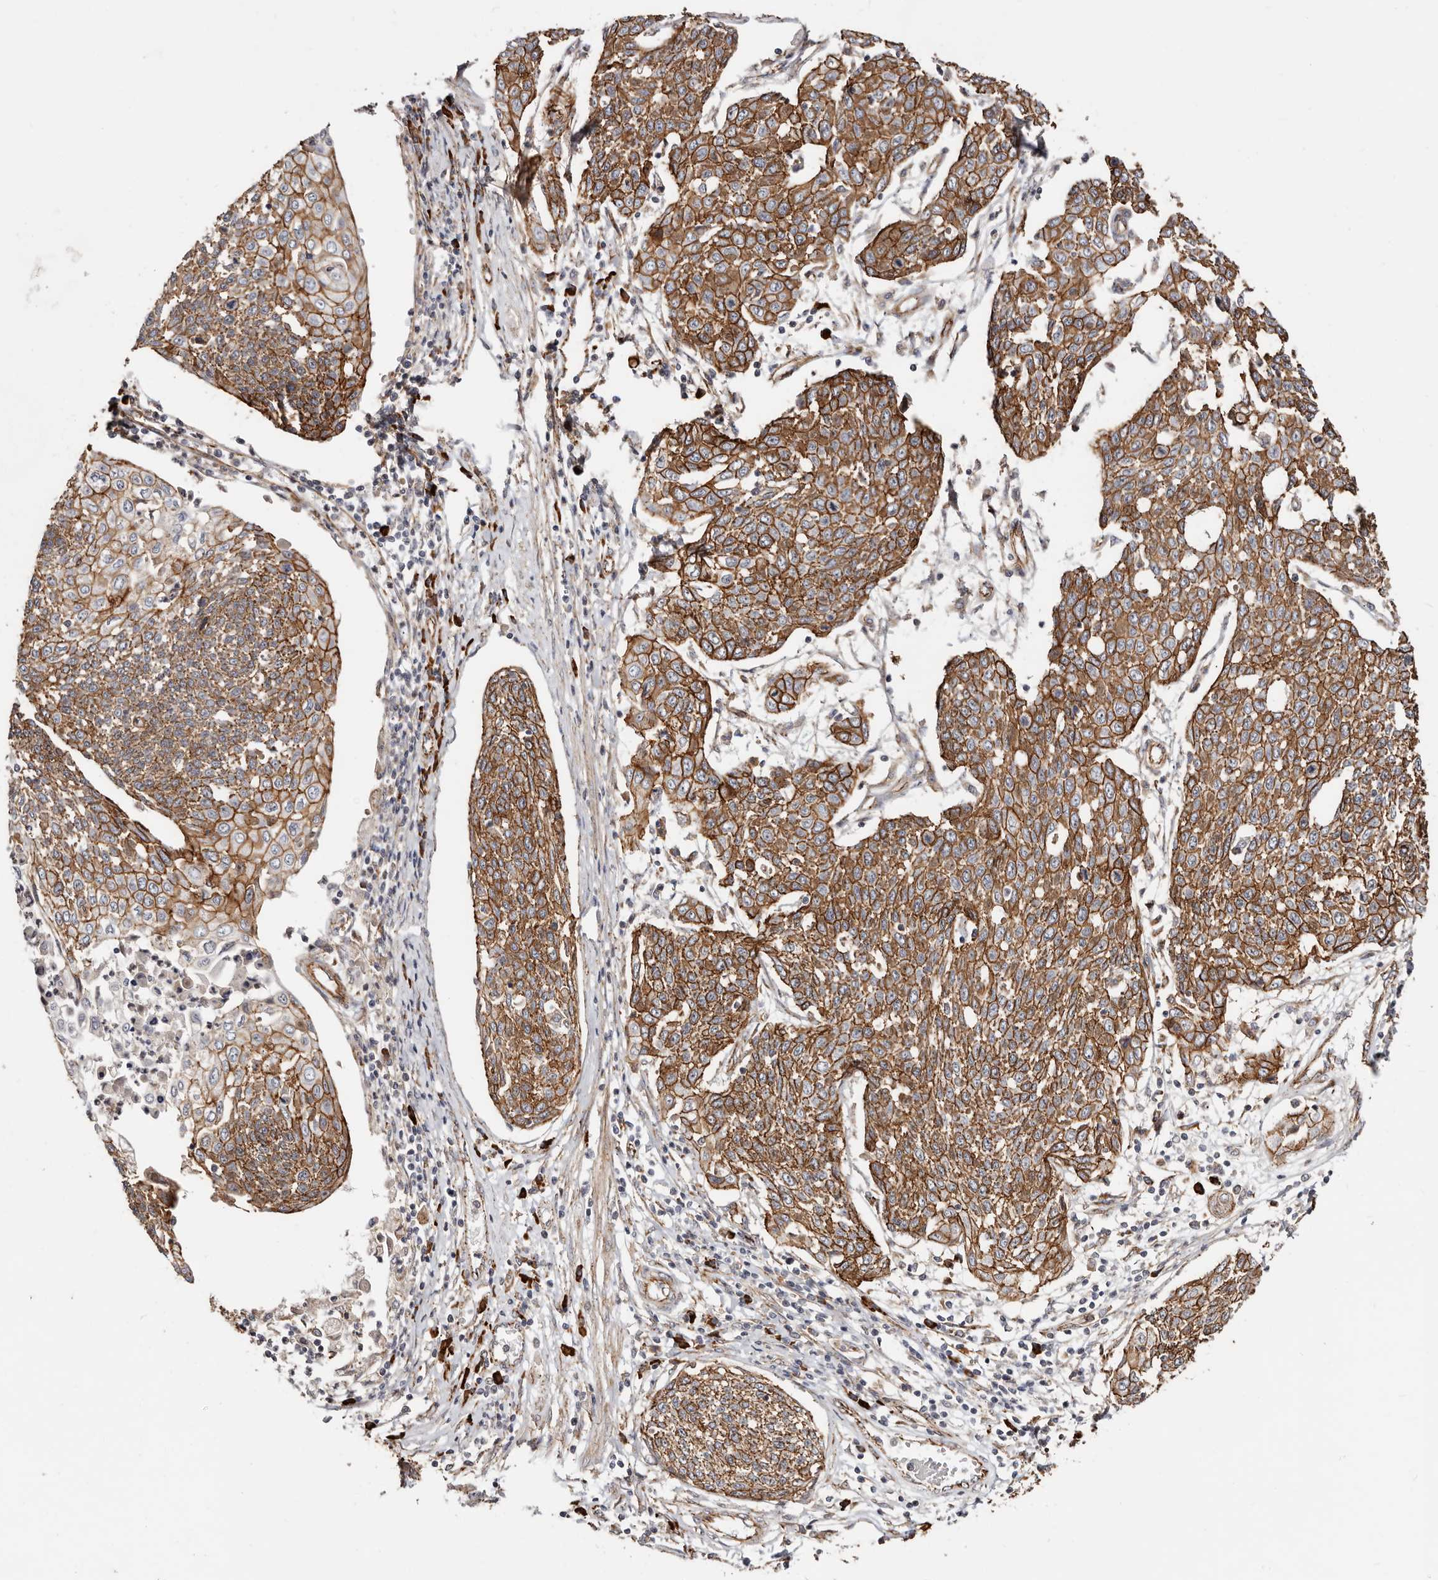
{"staining": {"intensity": "strong", "quantity": ">75%", "location": "cytoplasmic/membranous"}, "tissue": "cervical cancer", "cell_type": "Tumor cells", "image_type": "cancer", "snomed": [{"axis": "morphology", "description": "Squamous cell carcinoma, NOS"}, {"axis": "topography", "description": "Cervix"}], "caption": "This photomicrograph displays cervical squamous cell carcinoma stained with immunohistochemistry to label a protein in brown. The cytoplasmic/membranous of tumor cells show strong positivity for the protein. Nuclei are counter-stained blue.", "gene": "CTNNB1", "patient": {"sex": "female", "age": 34}}